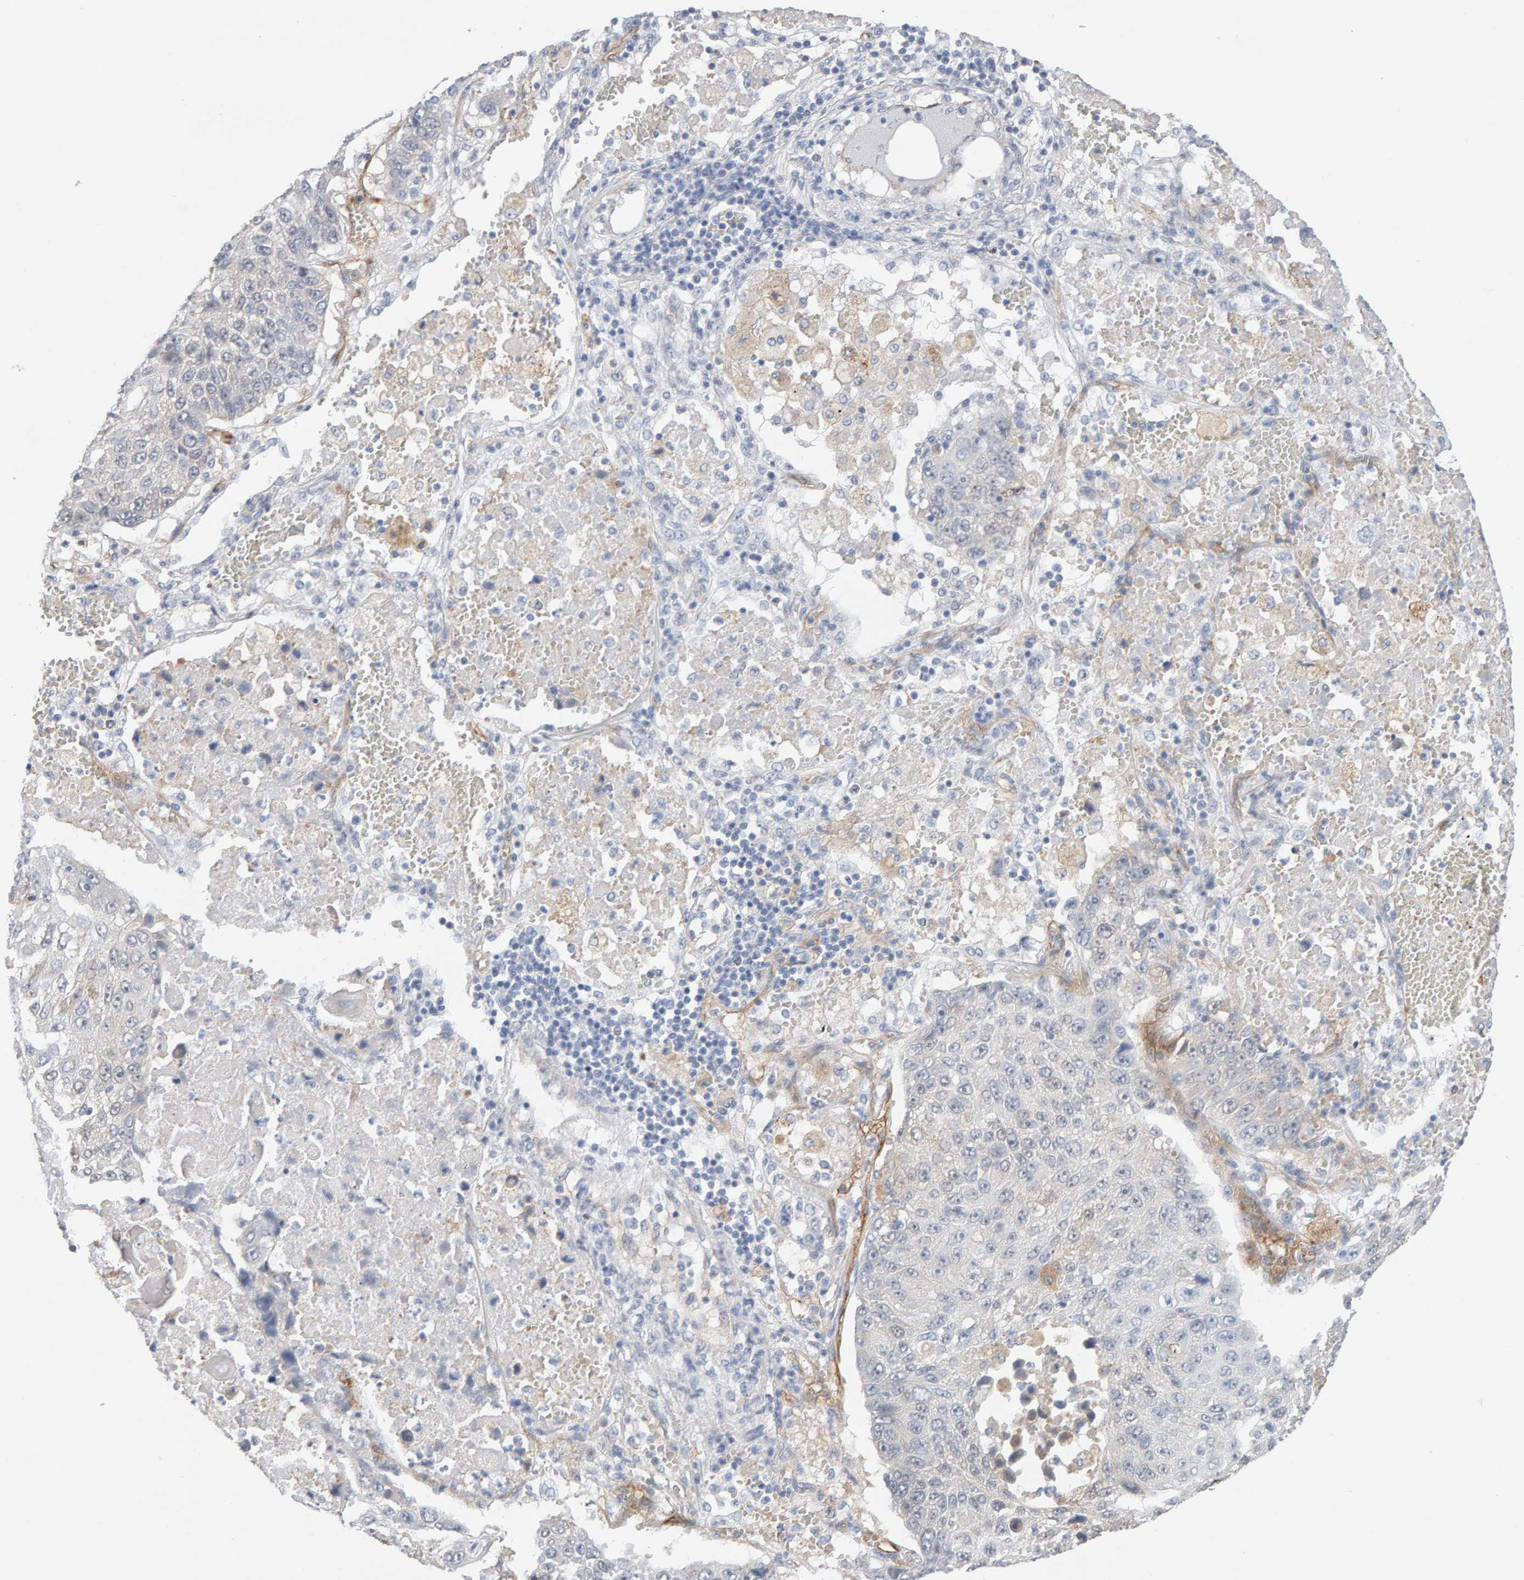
{"staining": {"intensity": "negative", "quantity": "none", "location": "none"}, "tissue": "lung cancer", "cell_type": "Tumor cells", "image_type": "cancer", "snomed": [{"axis": "morphology", "description": "Squamous cell carcinoma, NOS"}, {"axis": "topography", "description": "Lung"}], "caption": "Human lung cancer stained for a protein using immunohistochemistry (IHC) exhibits no expression in tumor cells.", "gene": "METRNL", "patient": {"sex": "male", "age": 61}}